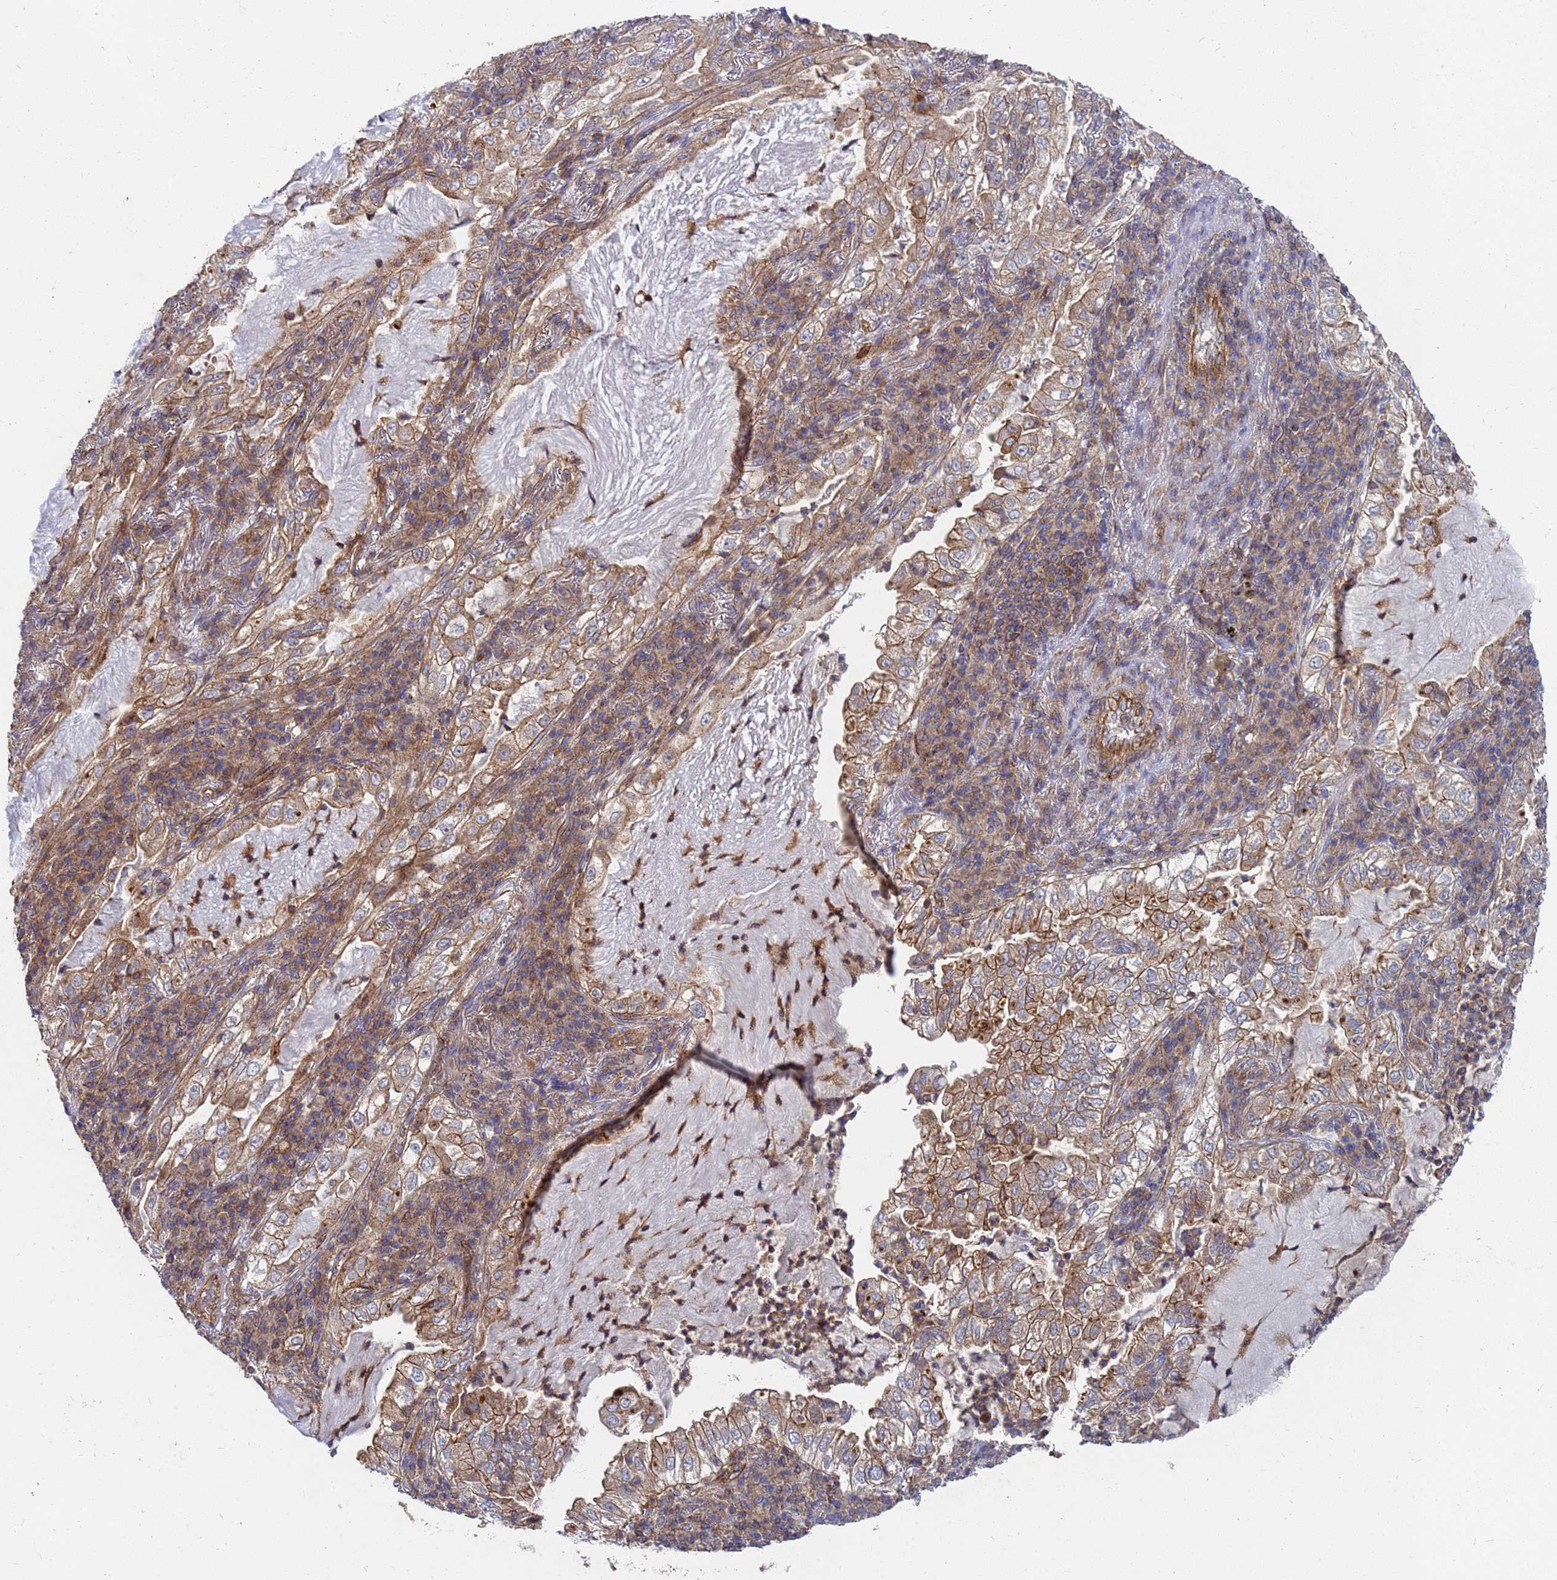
{"staining": {"intensity": "weak", "quantity": ">75%", "location": "cytoplasmic/membranous"}, "tissue": "lung cancer", "cell_type": "Tumor cells", "image_type": "cancer", "snomed": [{"axis": "morphology", "description": "Adenocarcinoma, NOS"}, {"axis": "topography", "description": "Lung"}], "caption": "Immunohistochemical staining of adenocarcinoma (lung) exhibits low levels of weak cytoplasmic/membranous expression in about >75% of tumor cells.", "gene": "CDC34", "patient": {"sex": "female", "age": 73}}